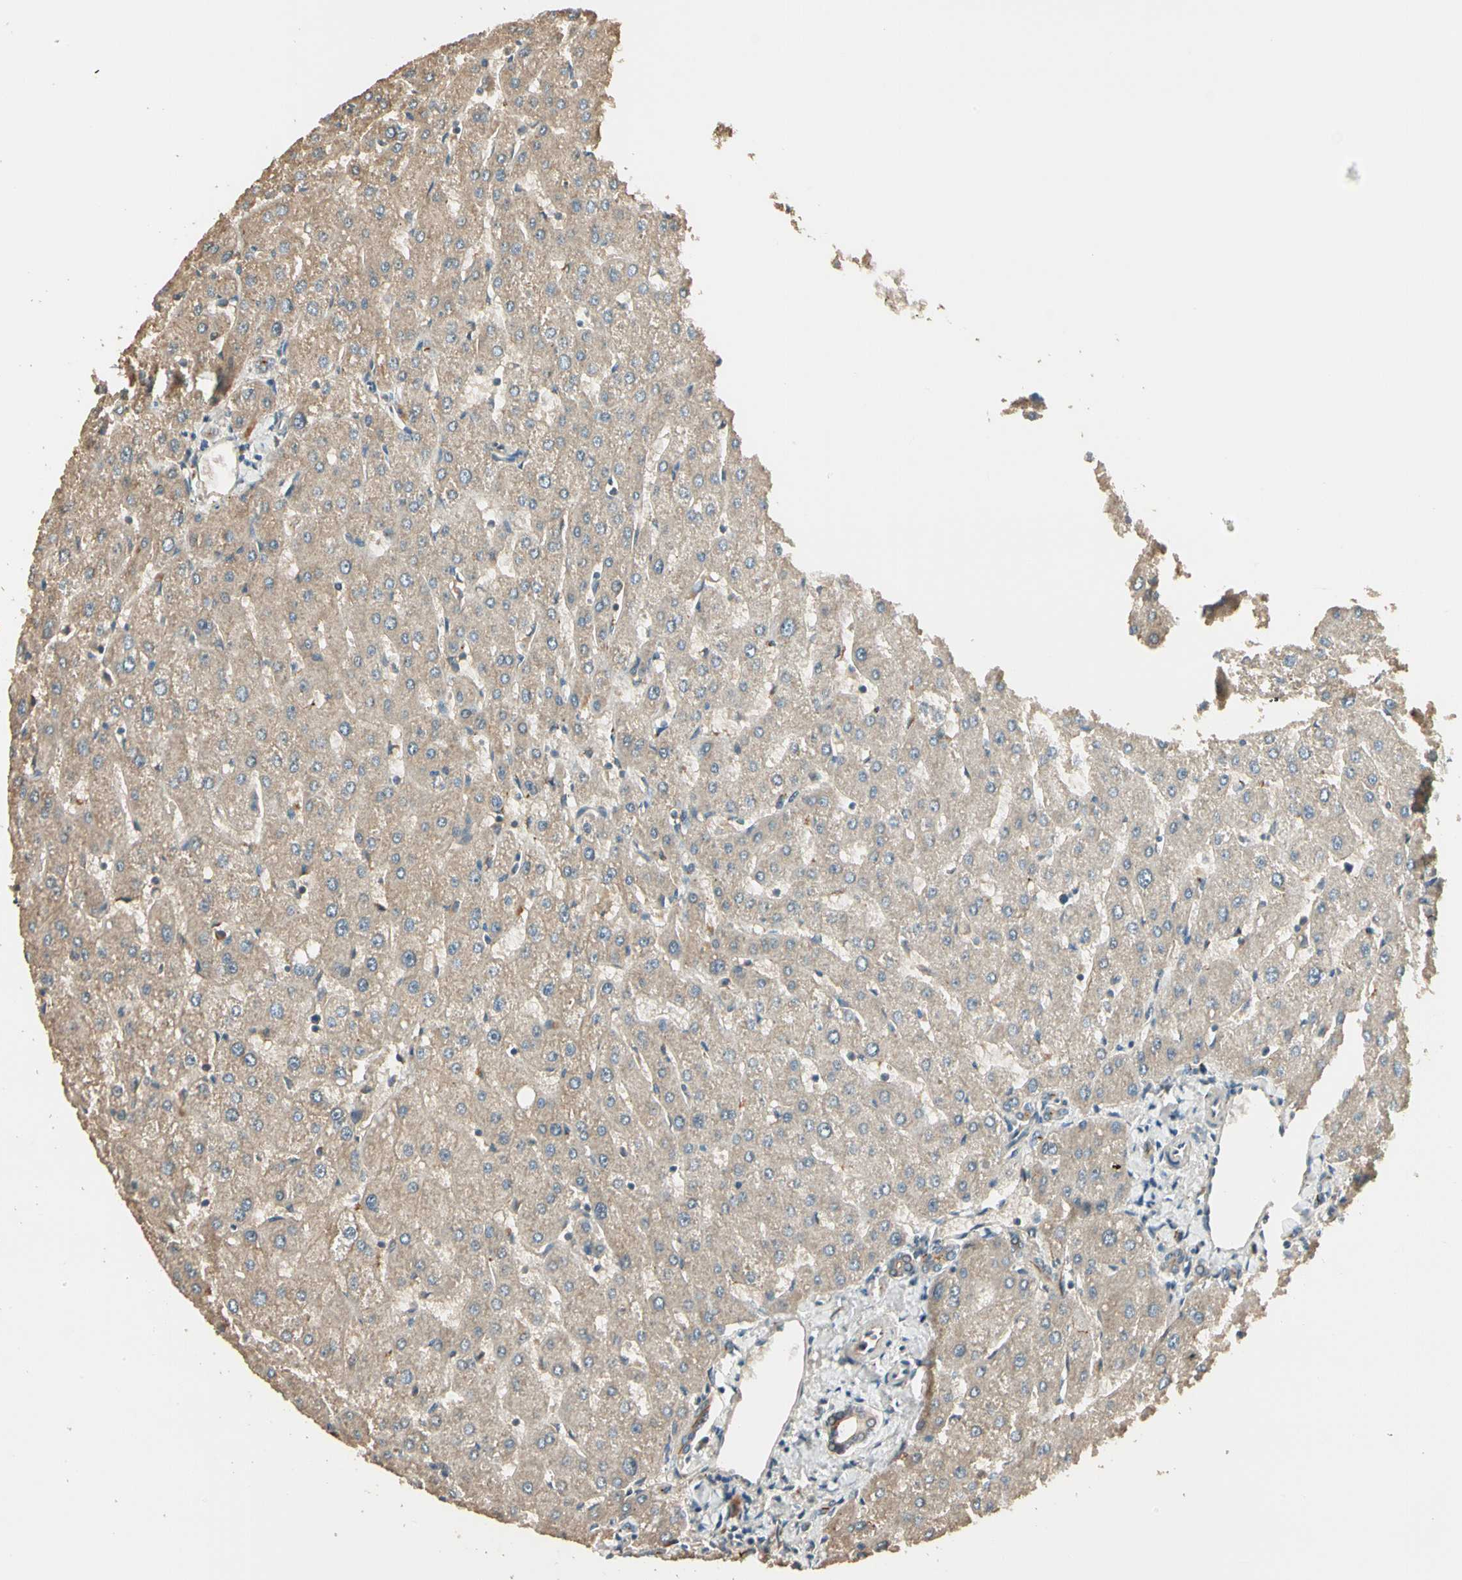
{"staining": {"intensity": "moderate", "quantity": ">75%", "location": "cytoplasmic/membranous"}, "tissue": "liver", "cell_type": "Cholangiocytes", "image_type": "normal", "snomed": [{"axis": "morphology", "description": "Normal tissue, NOS"}, {"axis": "topography", "description": "Liver"}], "caption": "Immunohistochemical staining of benign liver demonstrates >75% levels of moderate cytoplasmic/membranous protein staining in about >75% of cholangiocytes.", "gene": "TNFRSF21", "patient": {"sex": "male", "age": 67}}